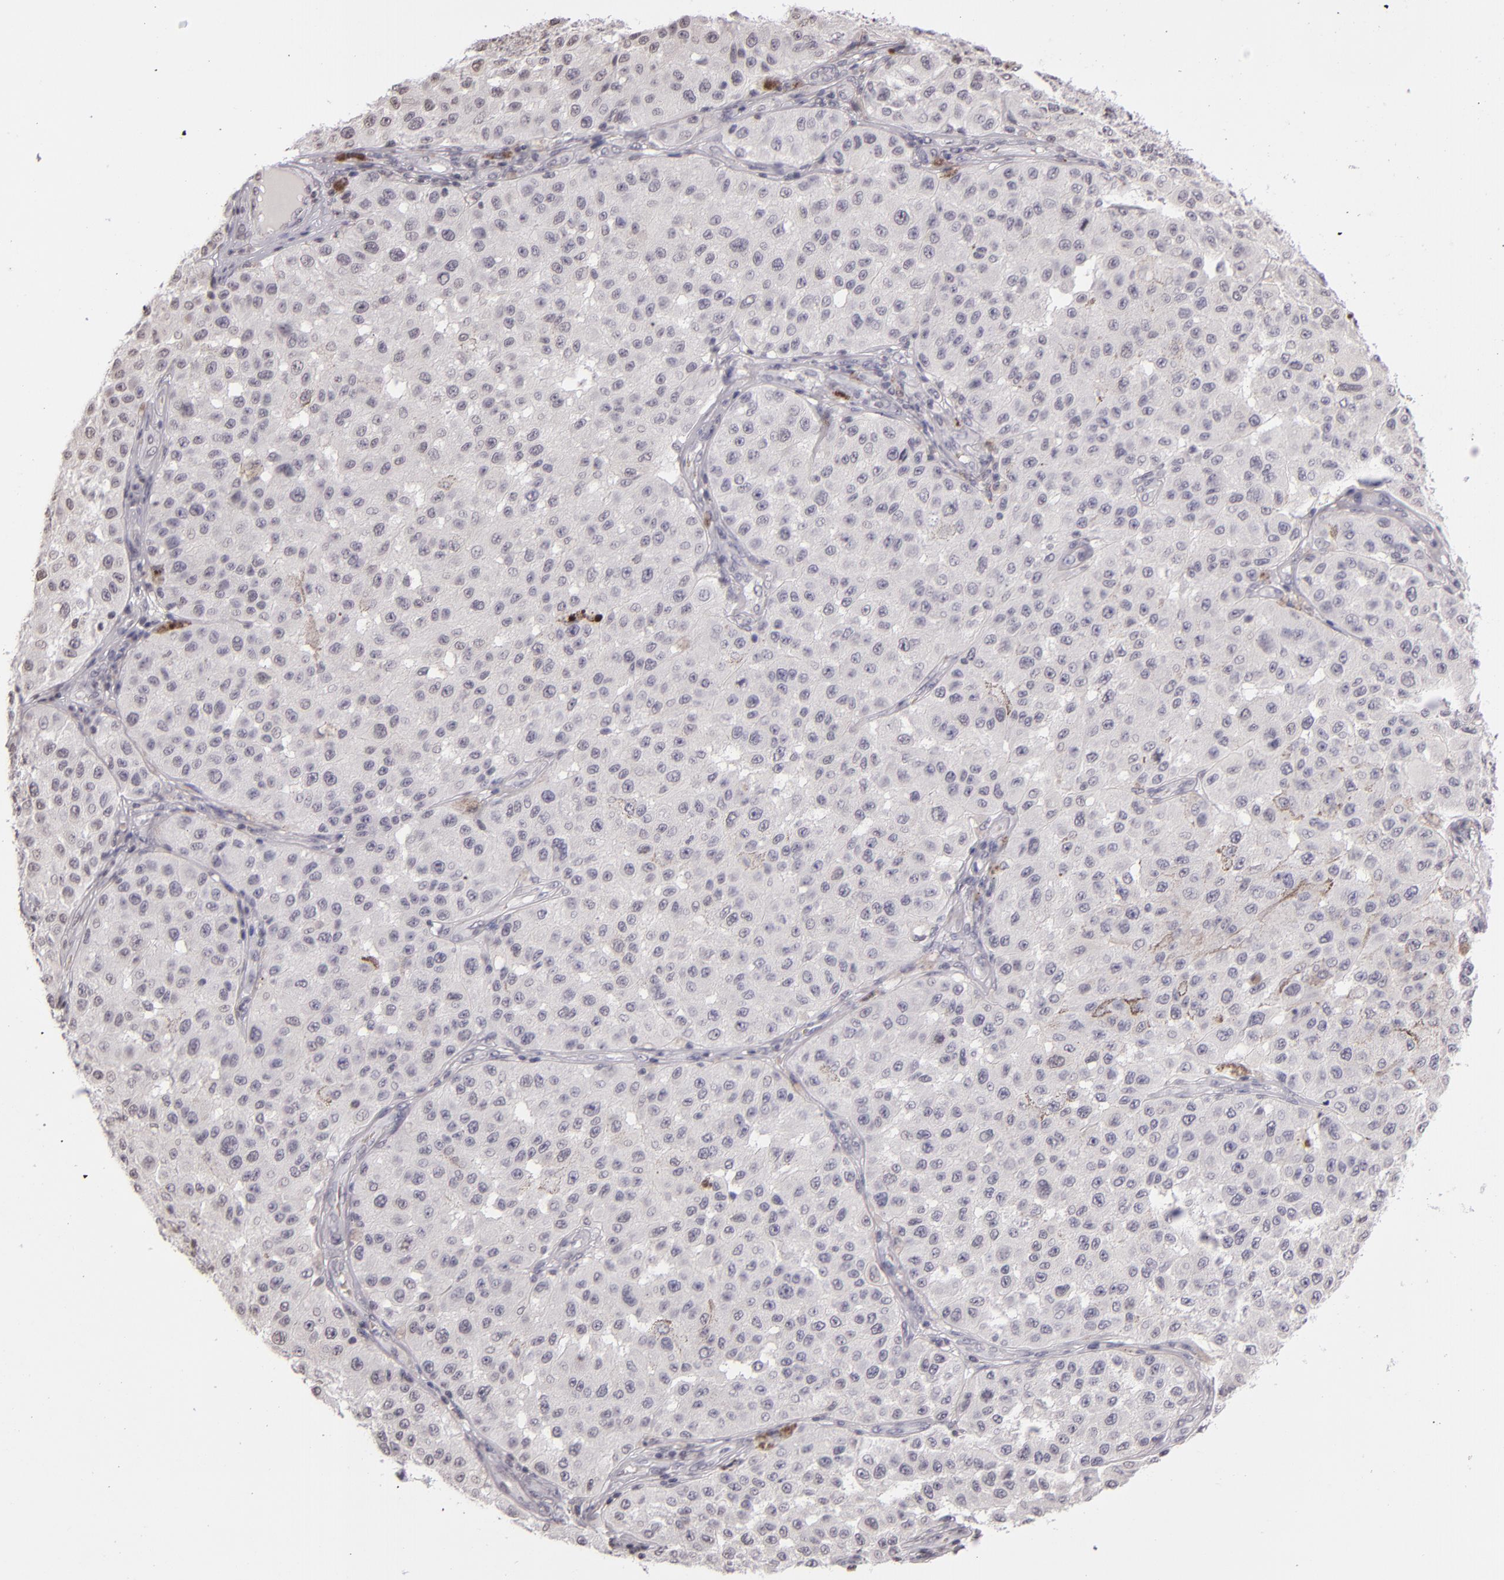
{"staining": {"intensity": "negative", "quantity": "none", "location": "none"}, "tissue": "melanoma", "cell_type": "Tumor cells", "image_type": "cancer", "snomed": [{"axis": "morphology", "description": "Malignant melanoma, NOS"}, {"axis": "topography", "description": "Skin"}], "caption": "High power microscopy histopathology image of an immunohistochemistry (IHC) image of melanoma, revealing no significant staining in tumor cells.", "gene": "CD40", "patient": {"sex": "female", "age": 64}}